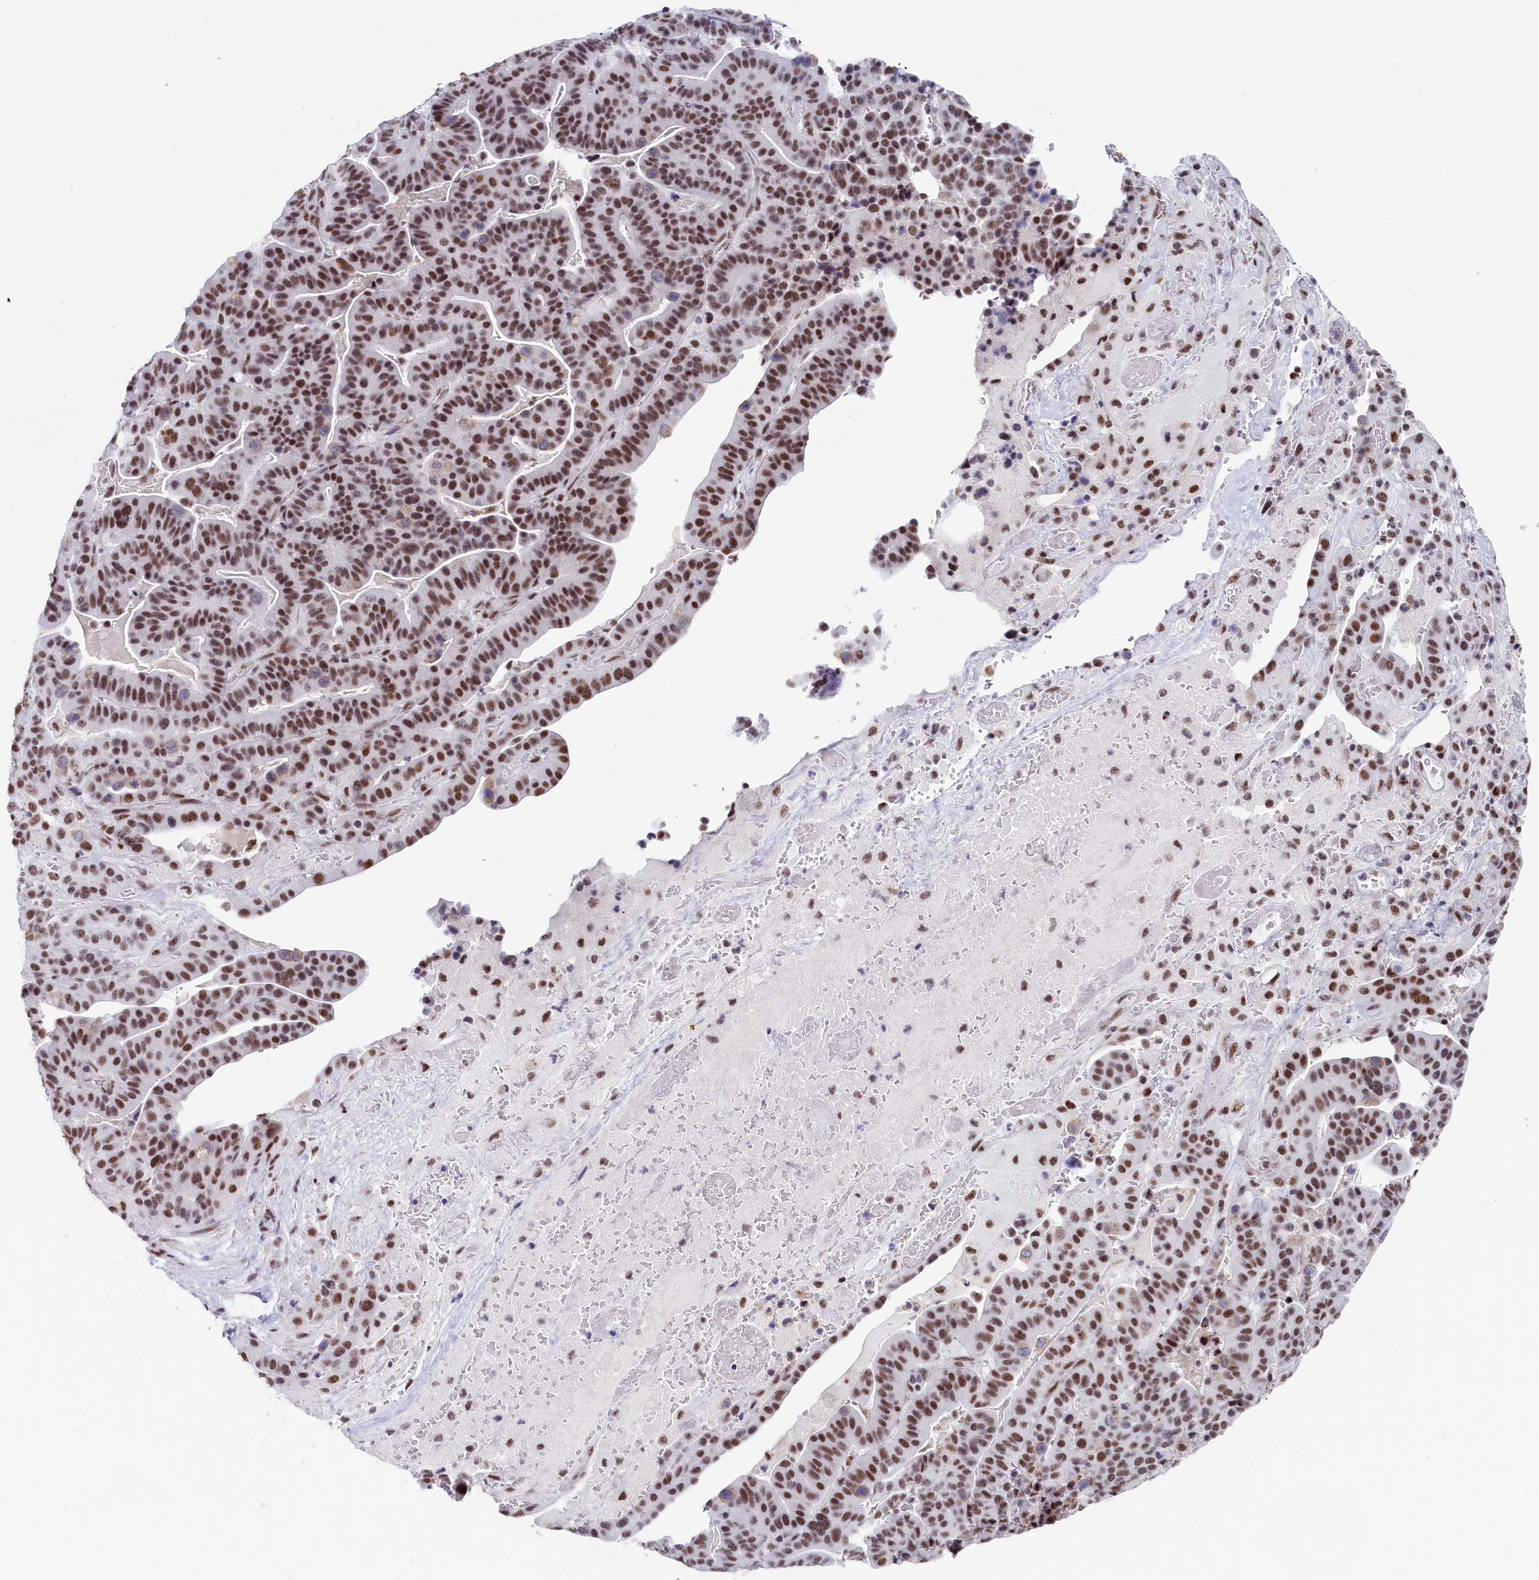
{"staining": {"intensity": "moderate", "quantity": ">75%", "location": "nuclear"}, "tissue": "stomach cancer", "cell_type": "Tumor cells", "image_type": "cancer", "snomed": [{"axis": "morphology", "description": "Adenocarcinoma, NOS"}, {"axis": "topography", "description": "Stomach"}], "caption": "This micrograph exhibits immunohistochemistry (IHC) staining of human adenocarcinoma (stomach), with medium moderate nuclear staining in about >75% of tumor cells.", "gene": "SNRNP70", "patient": {"sex": "male", "age": 48}}